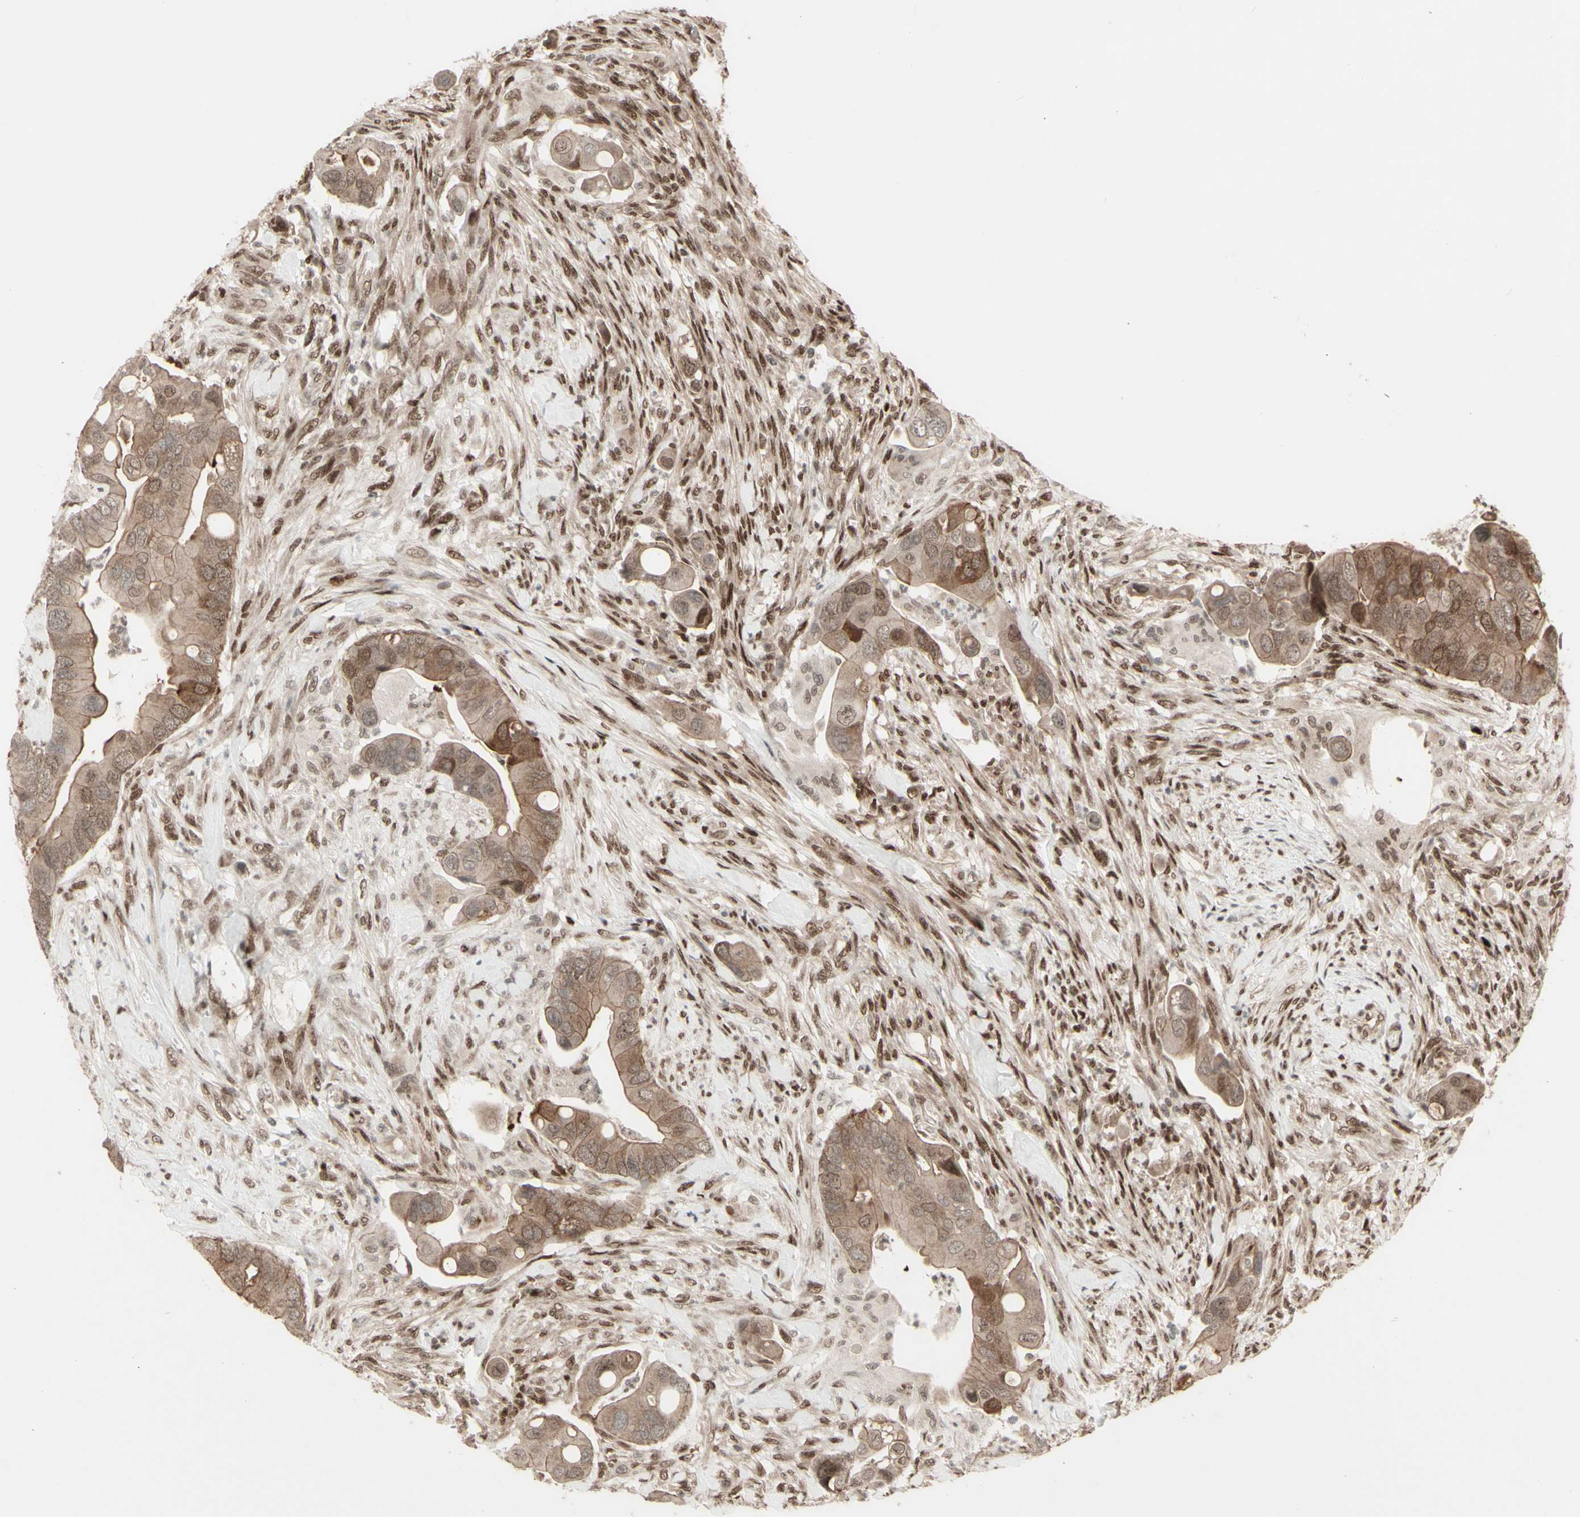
{"staining": {"intensity": "moderate", "quantity": ">75%", "location": "cytoplasmic/membranous,nuclear"}, "tissue": "colorectal cancer", "cell_type": "Tumor cells", "image_type": "cancer", "snomed": [{"axis": "morphology", "description": "Adenocarcinoma, NOS"}, {"axis": "topography", "description": "Rectum"}], "caption": "A high-resolution histopathology image shows immunohistochemistry staining of colorectal cancer, which shows moderate cytoplasmic/membranous and nuclear expression in about >75% of tumor cells.", "gene": "CBX1", "patient": {"sex": "female", "age": 57}}